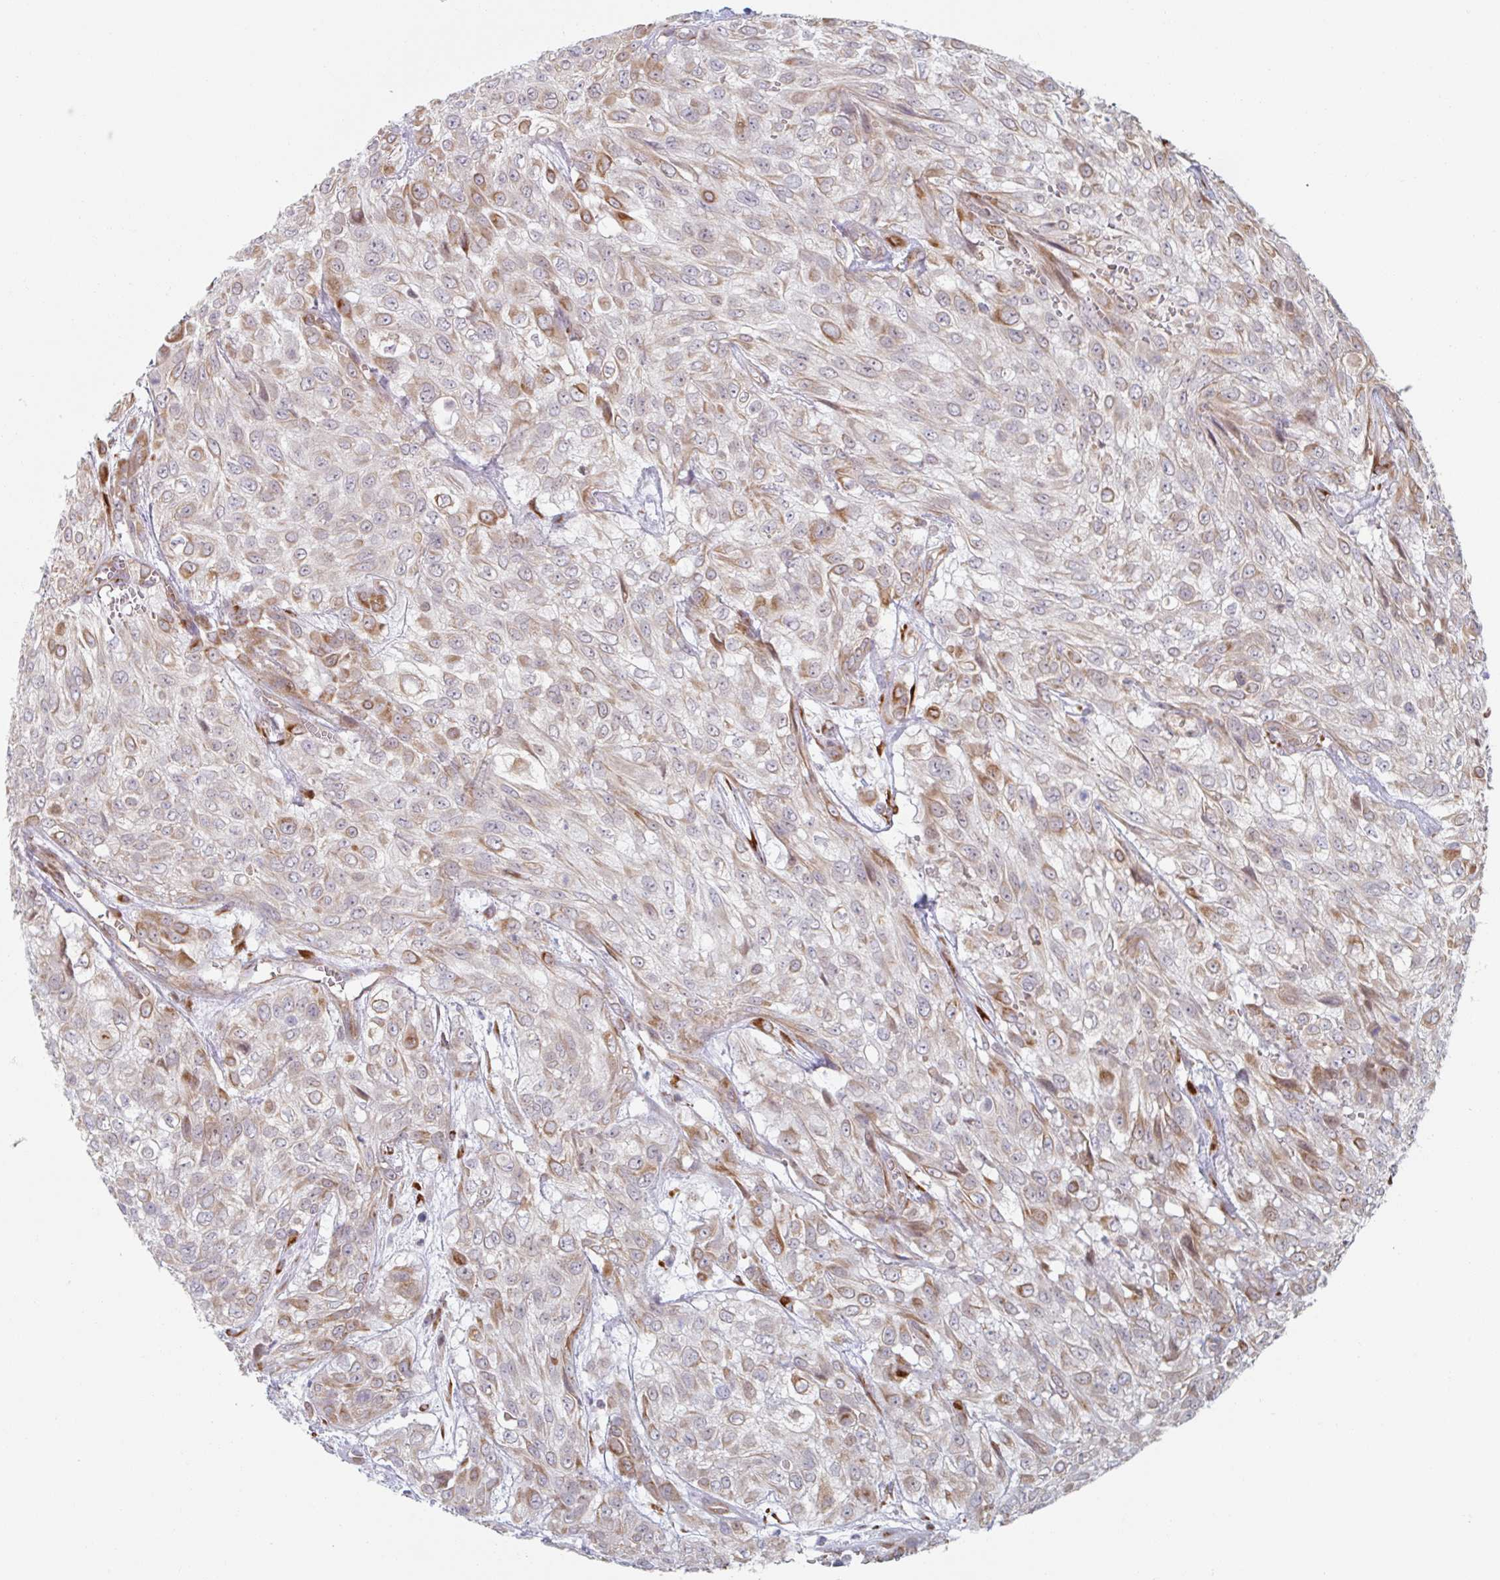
{"staining": {"intensity": "moderate", "quantity": "25%-75%", "location": "cytoplasmic/membranous"}, "tissue": "urothelial cancer", "cell_type": "Tumor cells", "image_type": "cancer", "snomed": [{"axis": "morphology", "description": "Urothelial carcinoma, High grade"}, {"axis": "topography", "description": "Urinary bladder"}], "caption": "Immunohistochemical staining of urothelial cancer shows medium levels of moderate cytoplasmic/membranous protein positivity in about 25%-75% of tumor cells. Immunohistochemistry stains the protein in brown and the nuclei are stained blue.", "gene": "TRAPPC10", "patient": {"sex": "male", "age": 57}}